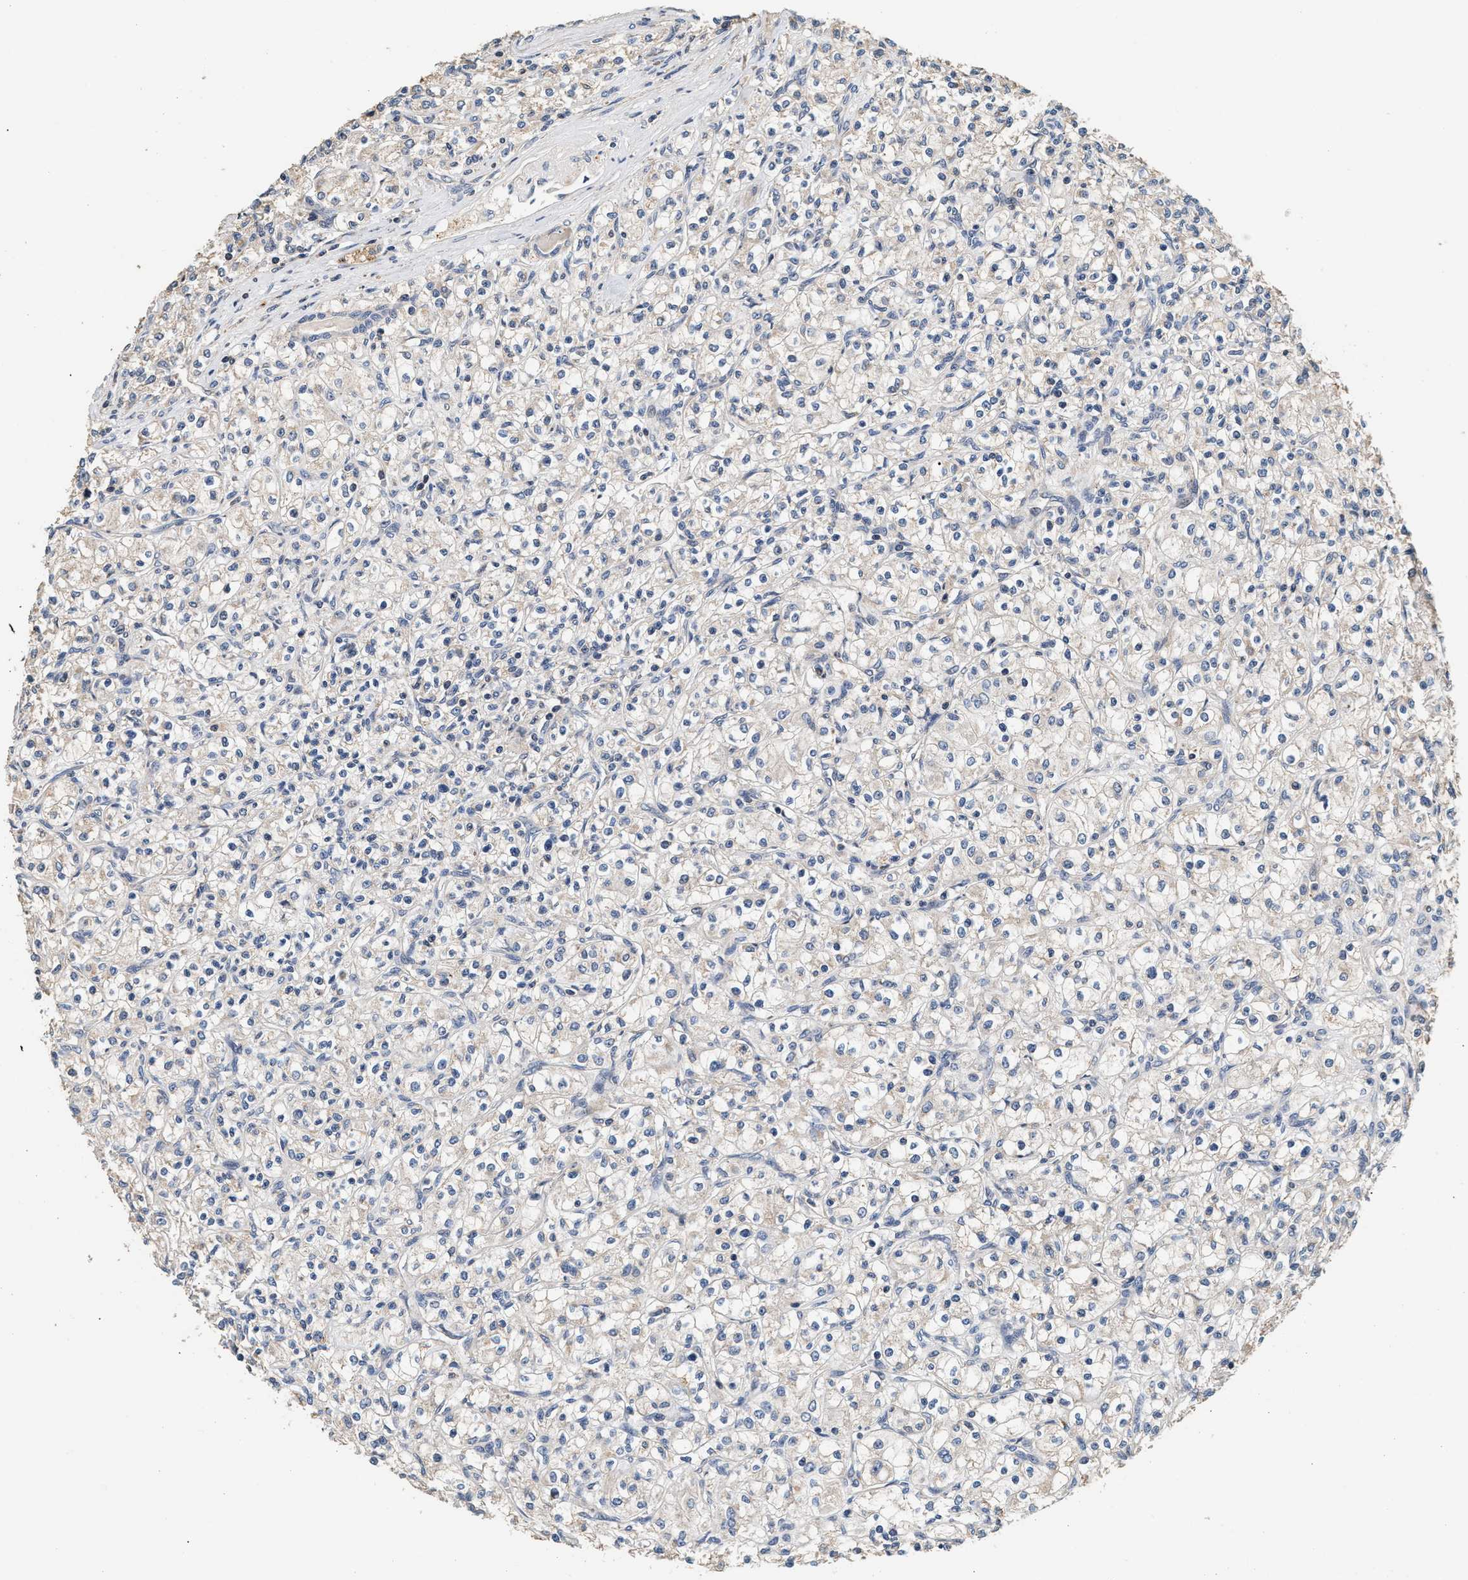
{"staining": {"intensity": "negative", "quantity": "none", "location": "none"}, "tissue": "renal cancer", "cell_type": "Tumor cells", "image_type": "cancer", "snomed": [{"axis": "morphology", "description": "Adenocarcinoma, NOS"}, {"axis": "topography", "description": "Kidney"}], "caption": "An immunohistochemistry histopathology image of renal cancer (adenocarcinoma) is shown. There is no staining in tumor cells of renal cancer (adenocarcinoma).", "gene": "PTGR3", "patient": {"sex": "male", "age": 77}}